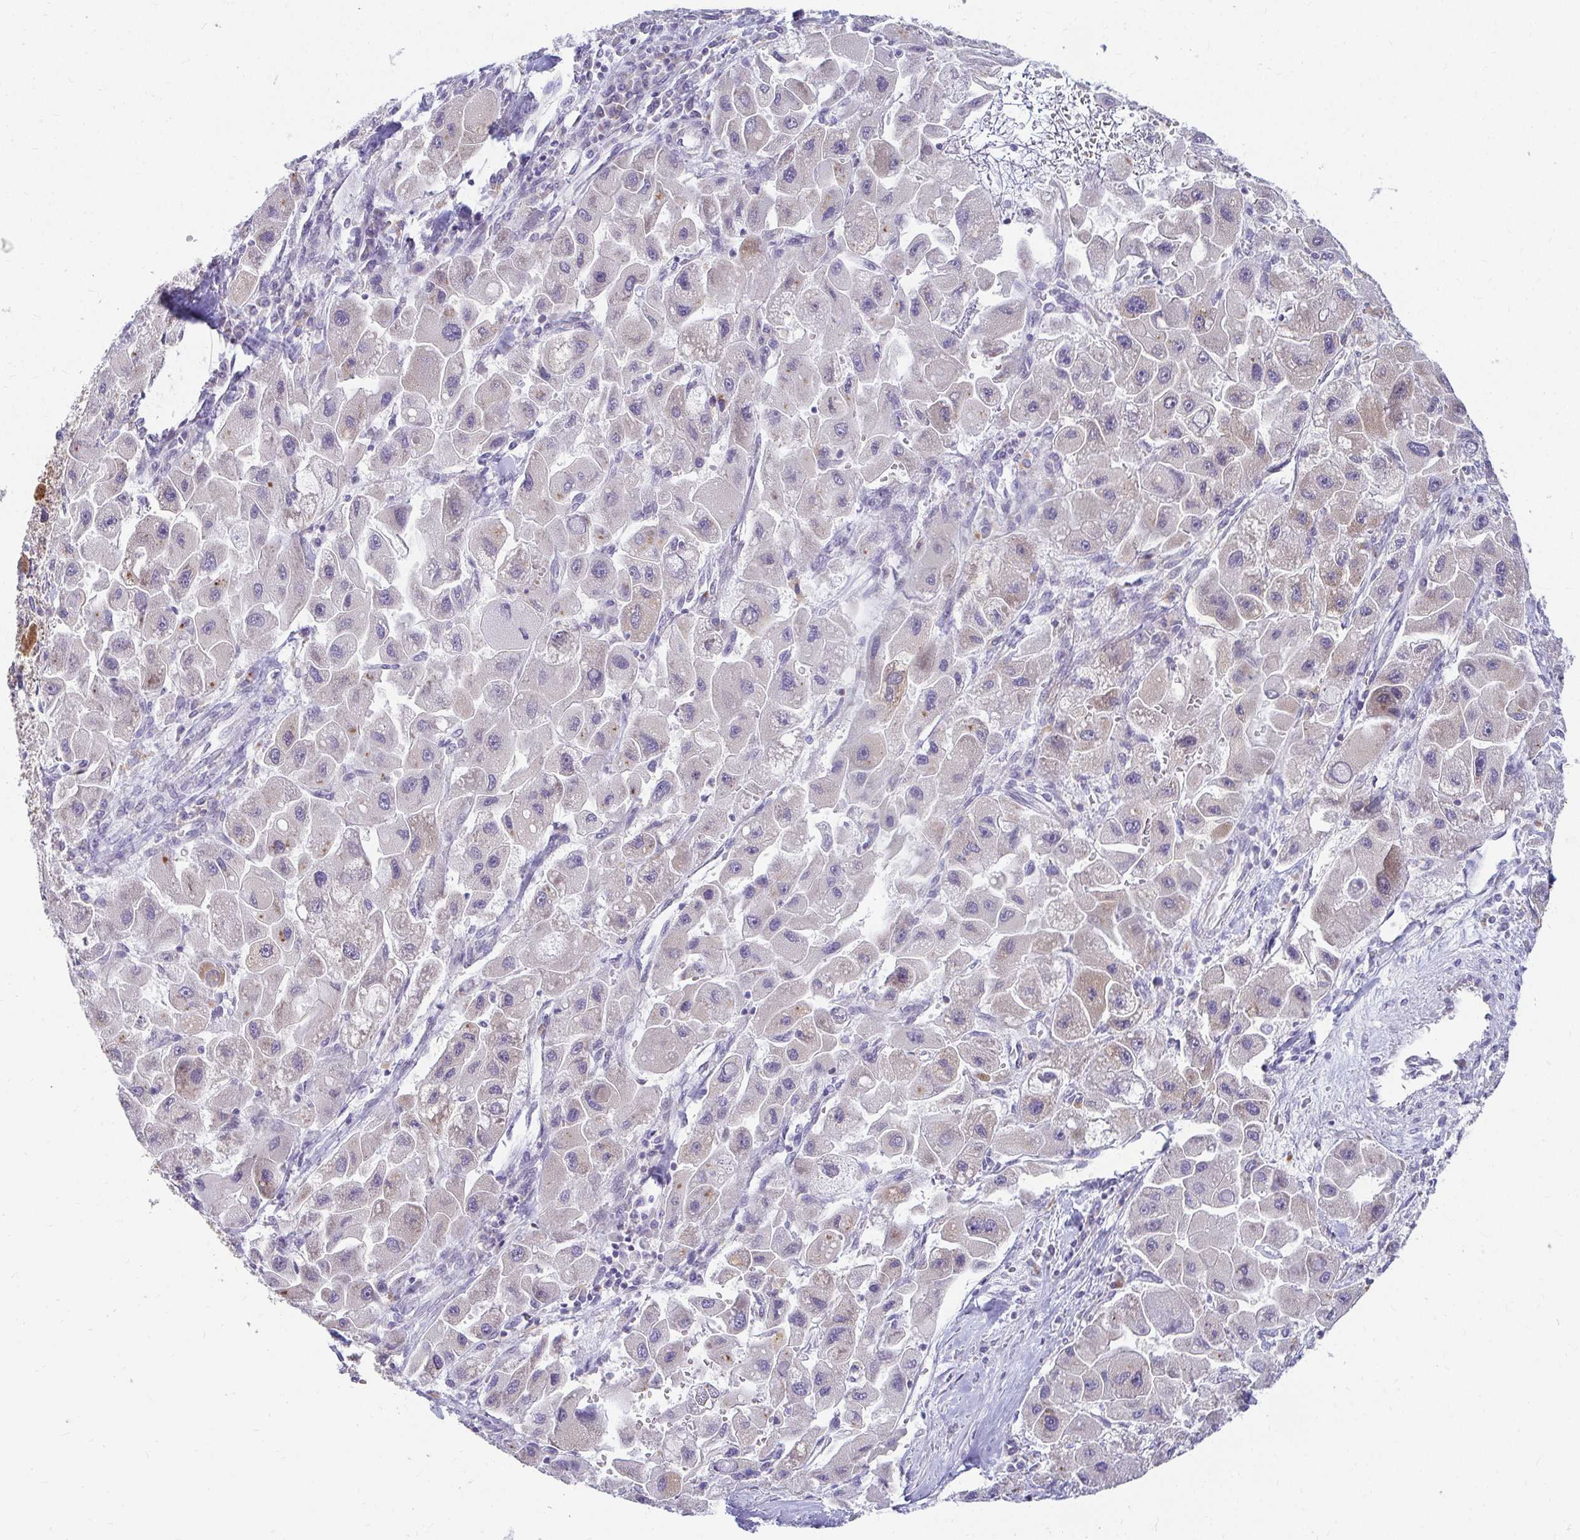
{"staining": {"intensity": "moderate", "quantity": "<25%", "location": "cytoplasmic/membranous"}, "tissue": "liver cancer", "cell_type": "Tumor cells", "image_type": "cancer", "snomed": [{"axis": "morphology", "description": "Carcinoma, Hepatocellular, NOS"}, {"axis": "topography", "description": "Liver"}], "caption": "Liver cancer (hepatocellular carcinoma) tissue exhibits moderate cytoplasmic/membranous staining in approximately <25% of tumor cells Immunohistochemistry (ihc) stains the protein in brown and the nuclei are stained blue.", "gene": "EXOC5", "patient": {"sex": "male", "age": 24}}